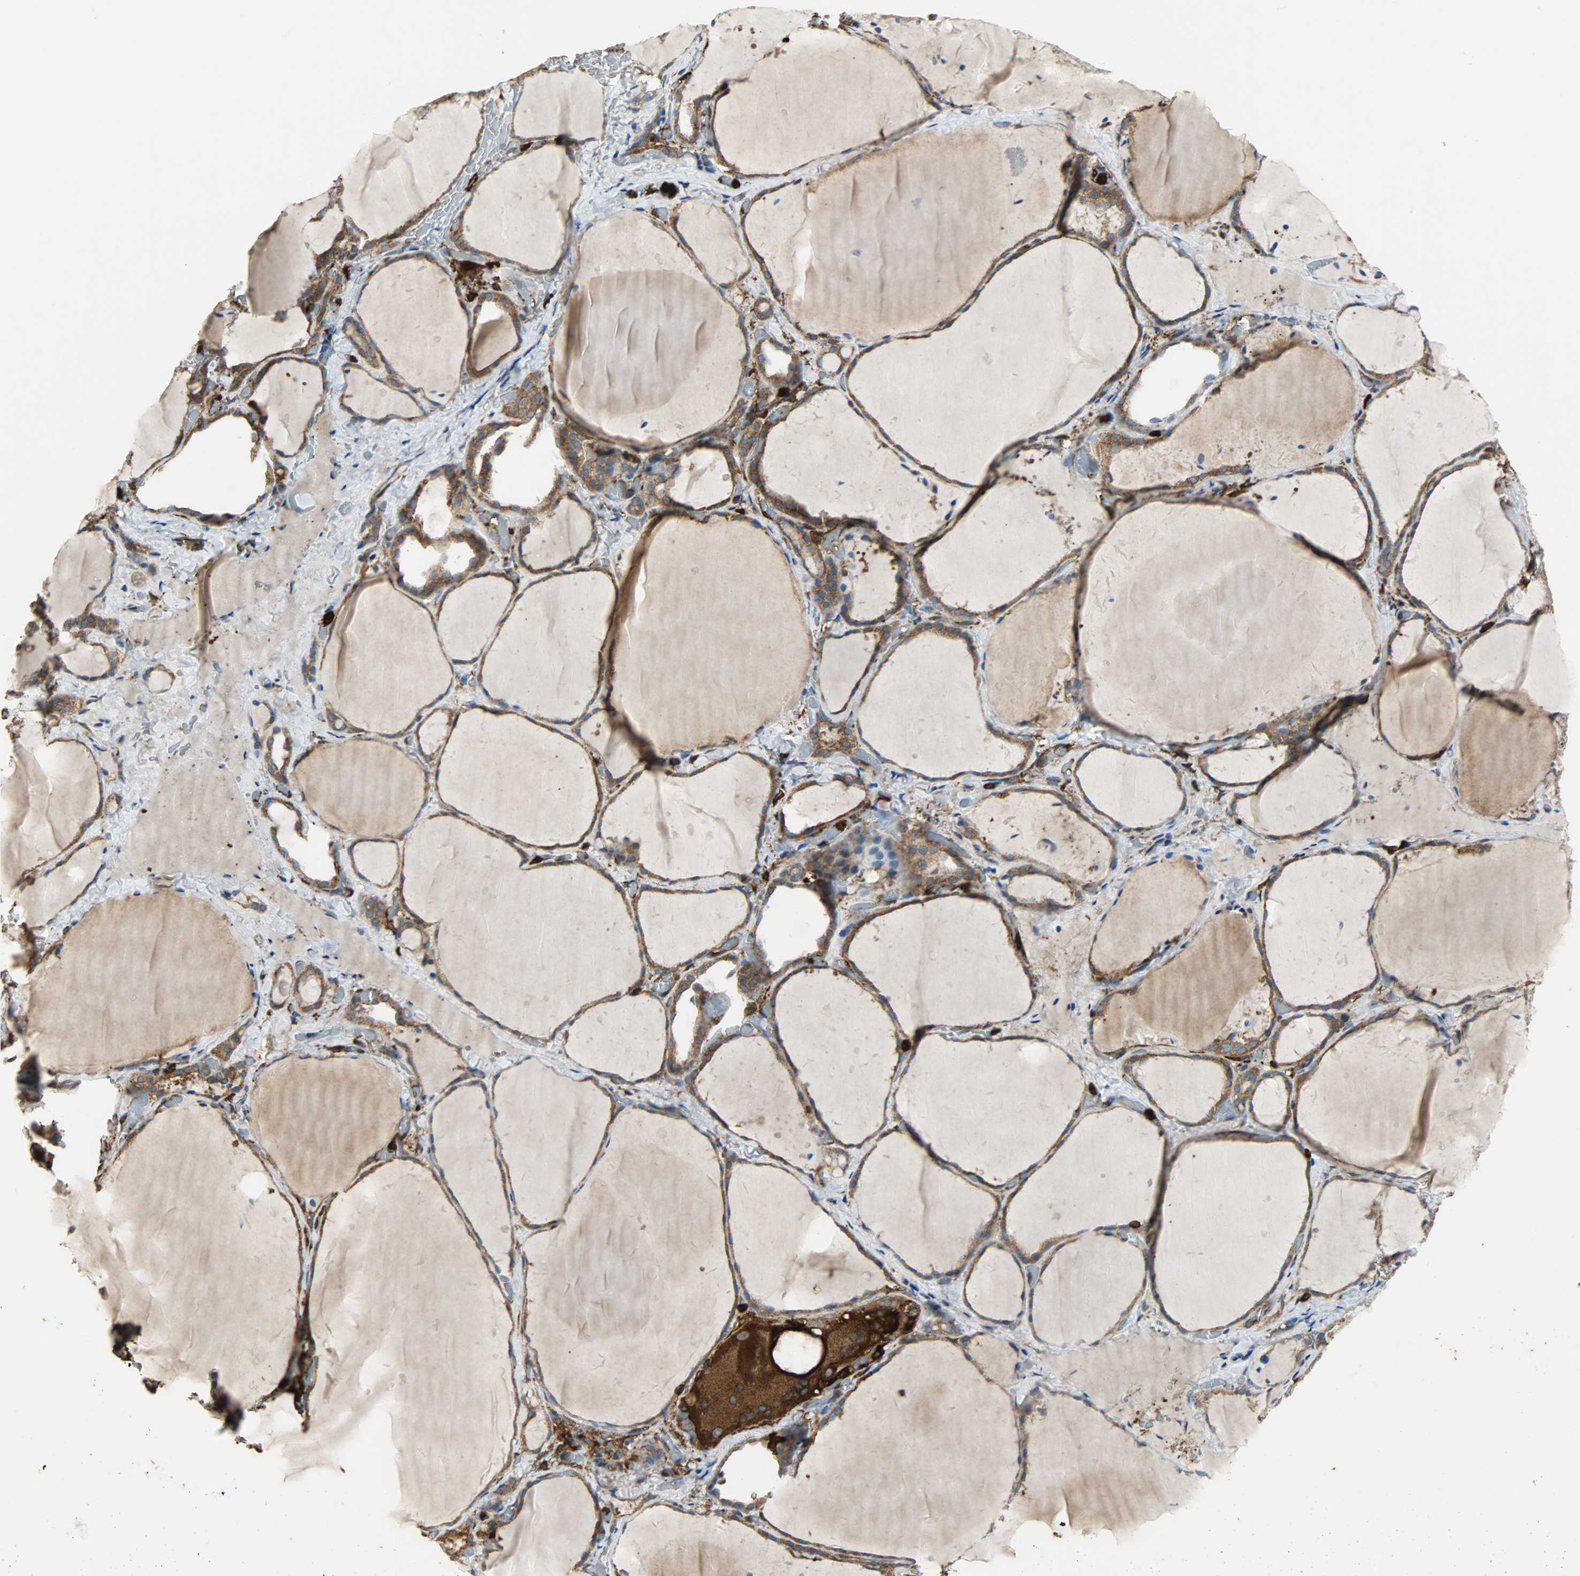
{"staining": {"intensity": "moderate", "quantity": ">75%", "location": "cytoplasmic/membranous"}, "tissue": "thyroid gland", "cell_type": "Glandular cells", "image_type": "normal", "snomed": [{"axis": "morphology", "description": "Normal tissue, NOS"}, {"axis": "topography", "description": "Thyroid gland"}], "caption": "Immunohistochemical staining of normal thyroid gland exhibits >75% levels of moderate cytoplasmic/membranous protein expression in approximately >75% of glandular cells.", "gene": "VASP", "patient": {"sex": "female", "age": 22}}